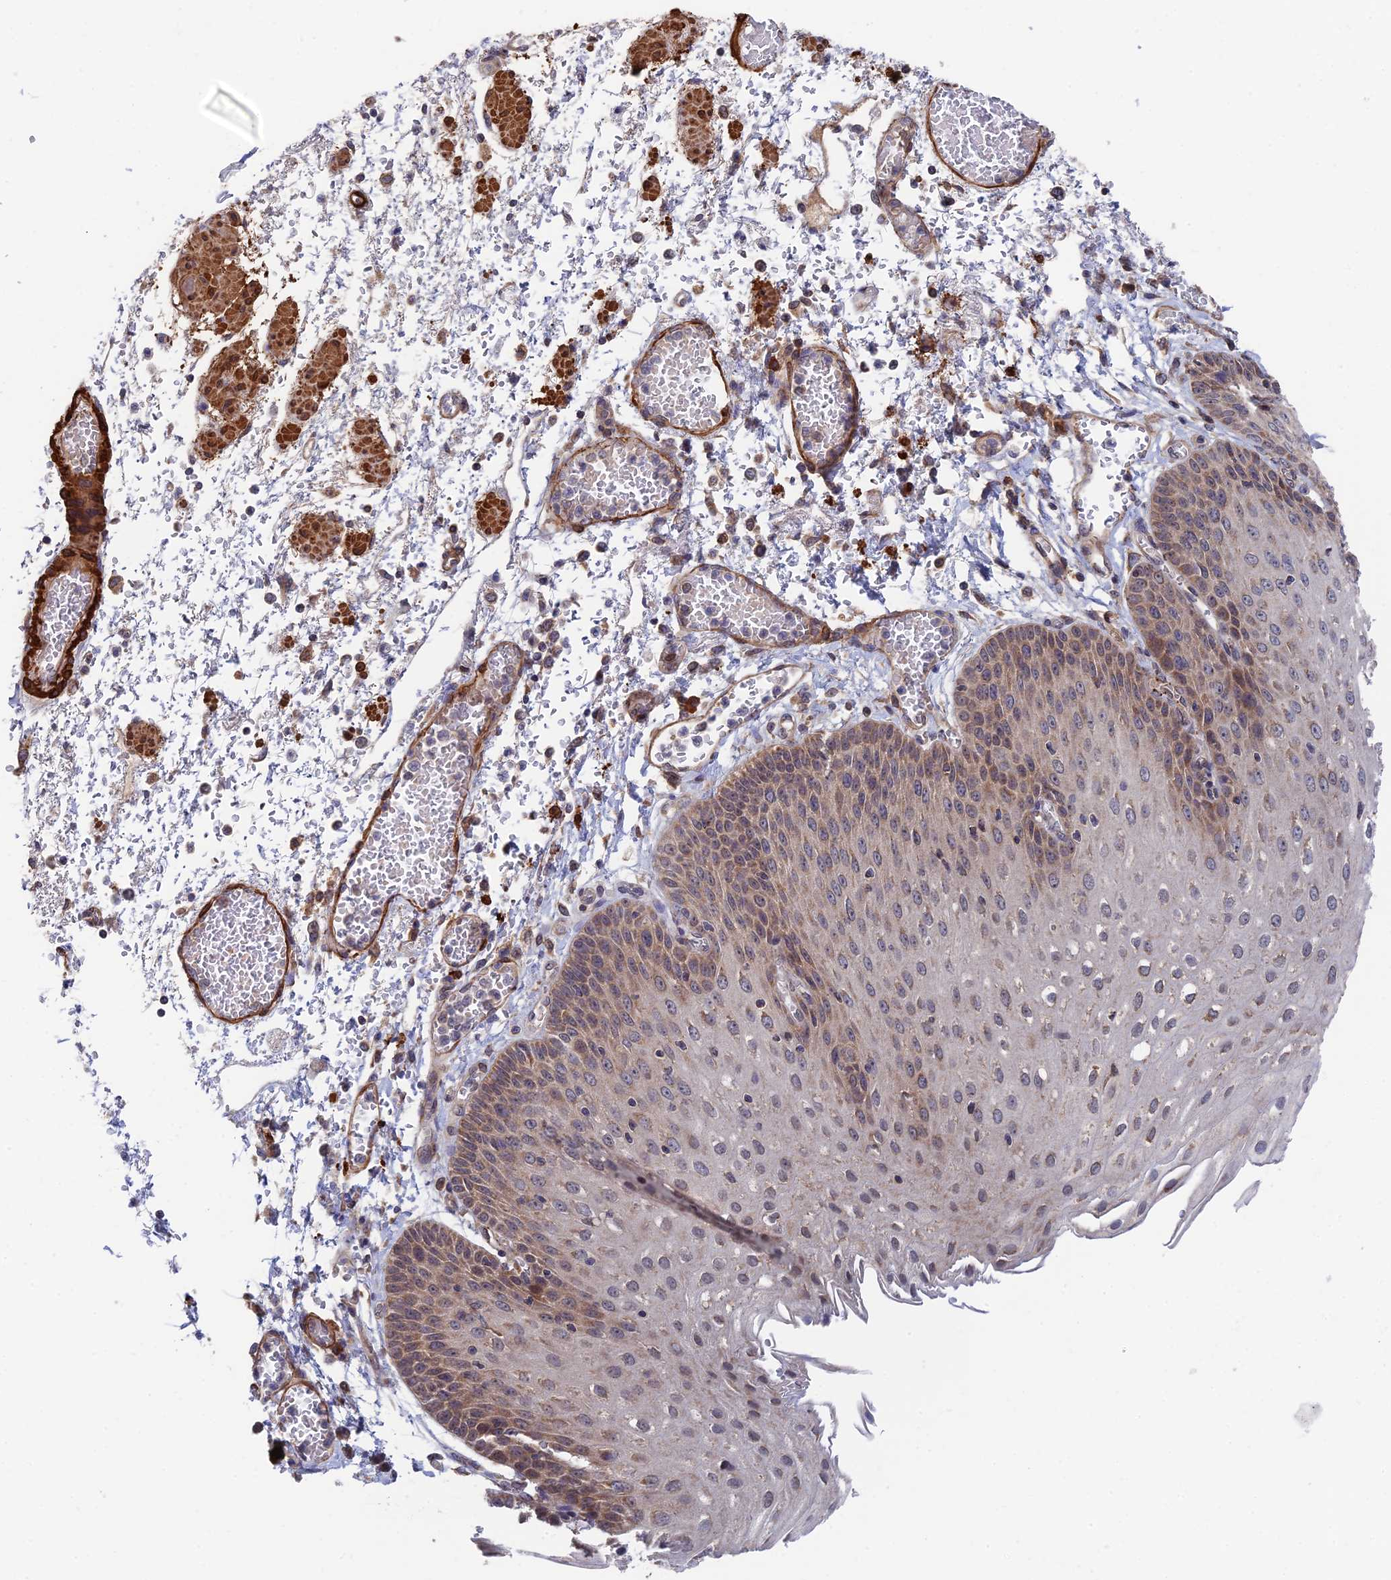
{"staining": {"intensity": "moderate", "quantity": "25%-75%", "location": "cytoplasmic/membranous"}, "tissue": "esophagus", "cell_type": "Squamous epithelial cells", "image_type": "normal", "snomed": [{"axis": "morphology", "description": "Normal tissue, NOS"}, {"axis": "topography", "description": "Esophagus"}], "caption": "DAB (3,3'-diaminobenzidine) immunohistochemical staining of benign esophagus shows moderate cytoplasmic/membranous protein staining in approximately 25%-75% of squamous epithelial cells. (Stains: DAB (3,3'-diaminobenzidine) in brown, nuclei in blue, Microscopy: brightfield microscopy at high magnification).", "gene": "ZNF320", "patient": {"sex": "male", "age": 81}}